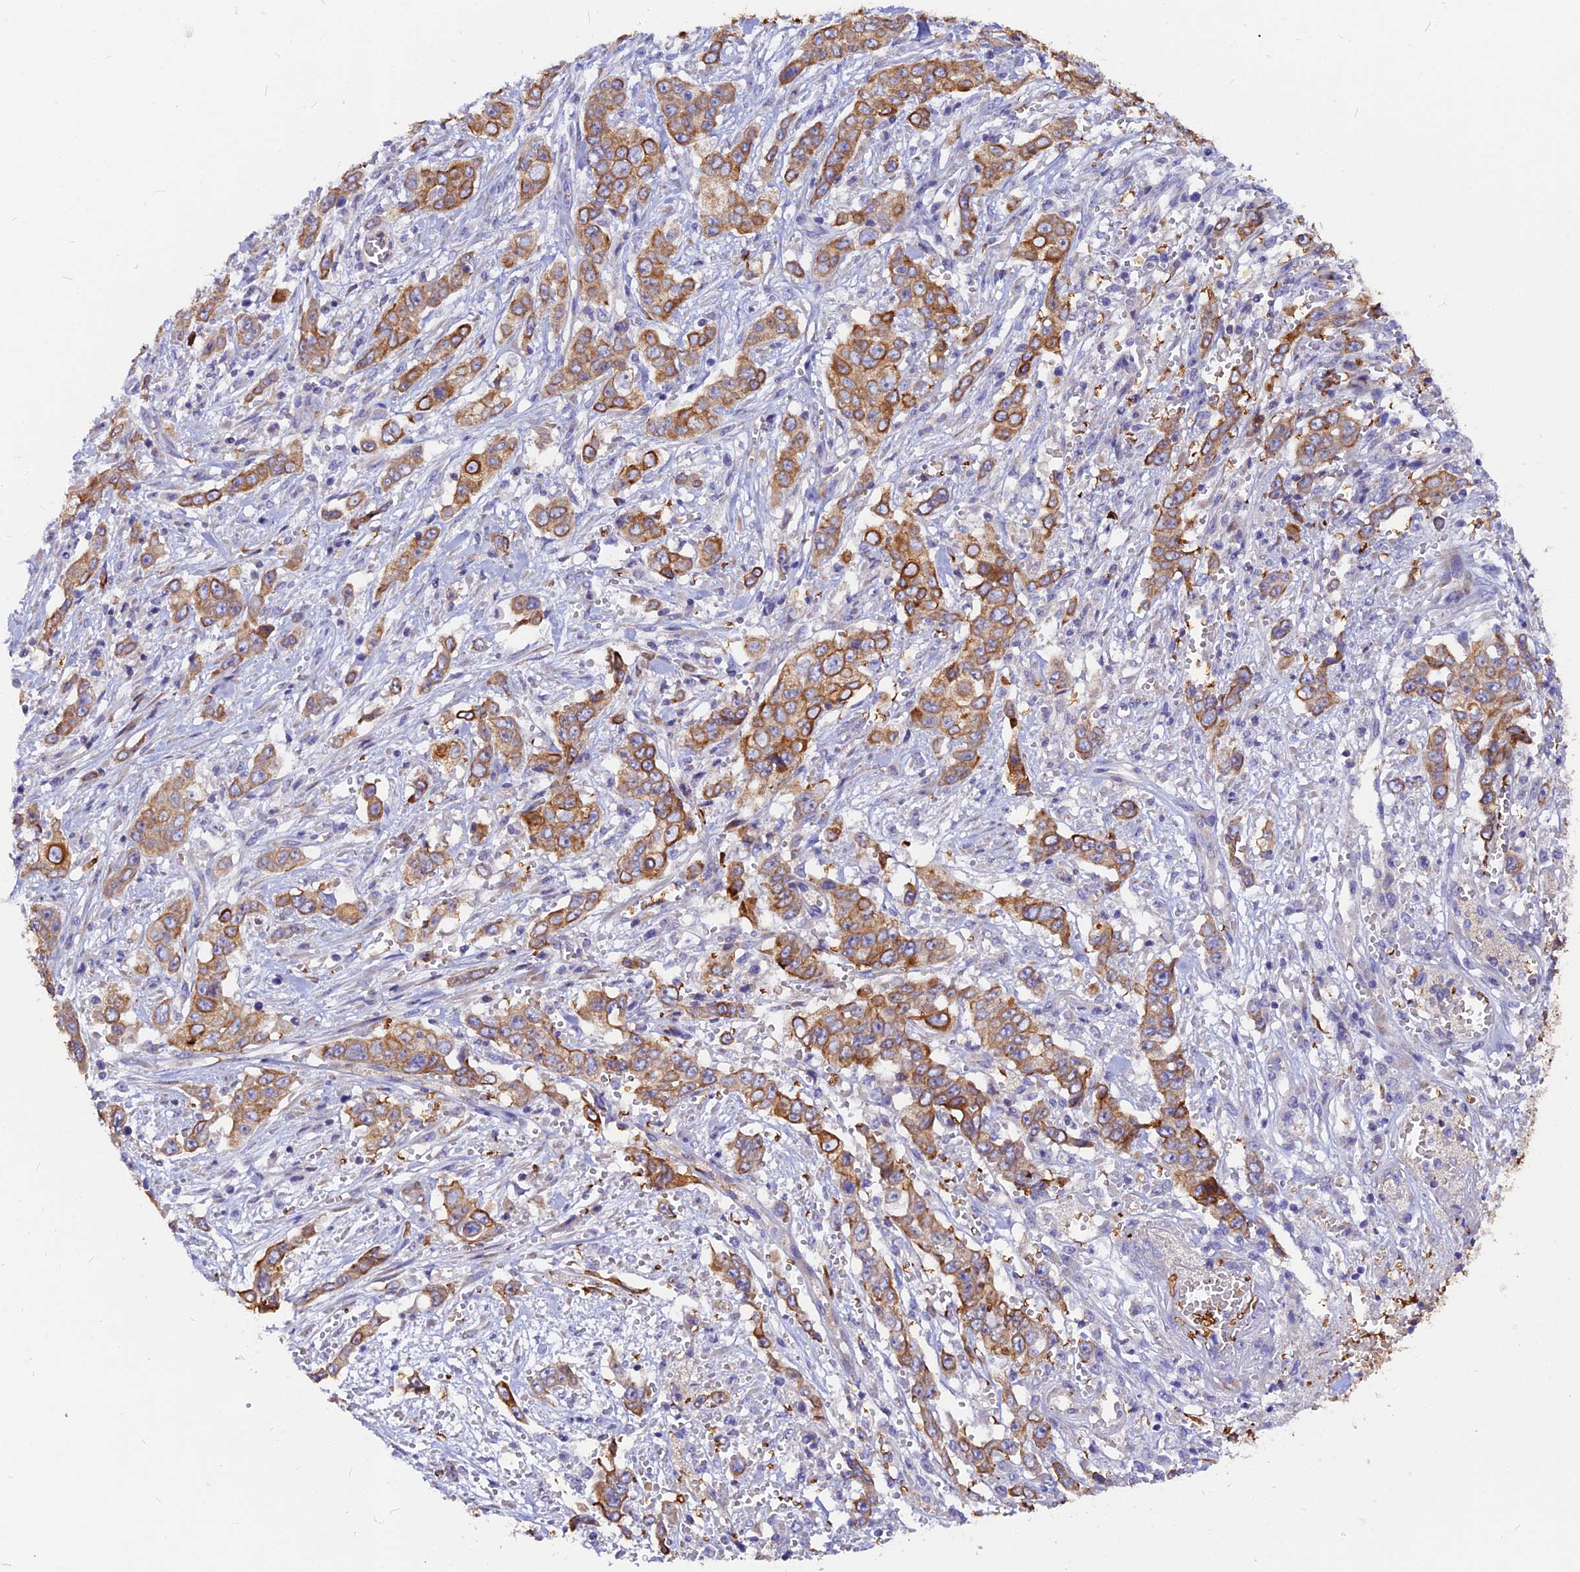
{"staining": {"intensity": "moderate", "quantity": ">75%", "location": "cytoplasmic/membranous"}, "tissue": "stomach cancer", "cell_type": "Tumor cells", "image_type": "cancer", "snomed": [{"axis": "morphology", "description": "Normal tissue, NOS"}, {"axis": "morphology", "description": "Adenocarcinoma, NOS"}, {"axis": "topography", "description": "Stomach"}], "caption": "Protein staining demonstrates moderate cytoplasmic/membranous staining in about >75% of tumor cells in stomach adenocarcinoma.", "gene": "DENND2D", "patient": {"sex": "female", "age": 64}}